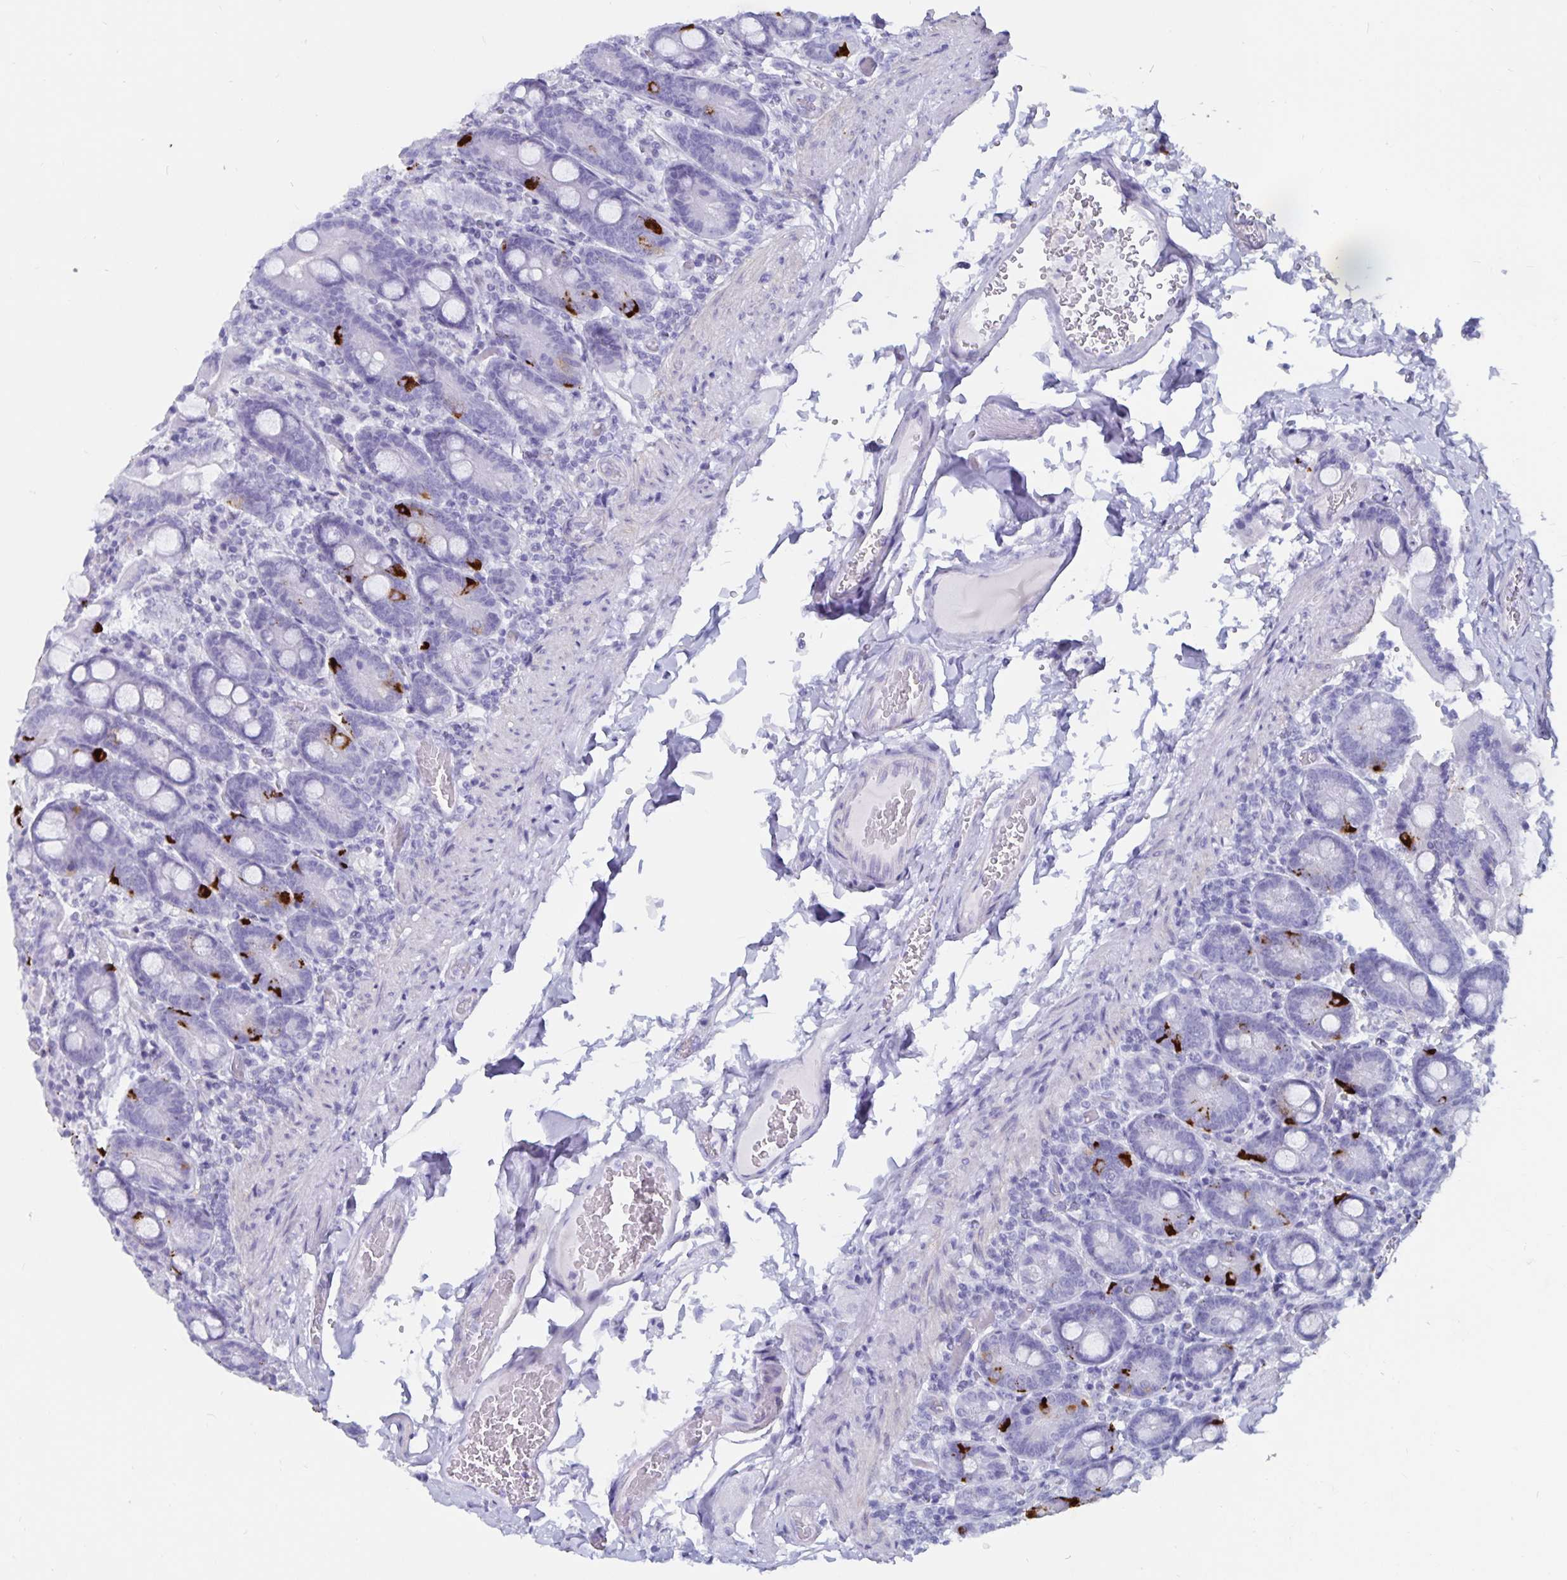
{"staining": {"intensity": "strong", "quantity": "<25%", "location": "cytoplasmic/membranous"}, "tissue": "duodenum", "cell_type": "Glandular cells", "image_type": "normal", "snomed": [{"axis": "morphology", "description": "Normal tissue, NOS"}, {"axis": "topography", "description": "Duodenum"}], "caption": "An image showing strong cytoplasmic/membranous staining in approximately <25% of glandular cells in benign duodenum, as visualized by brown immunohistochemical staining.", "gene": "GPR137", "patient": {"sex": "female", "age": 62}}